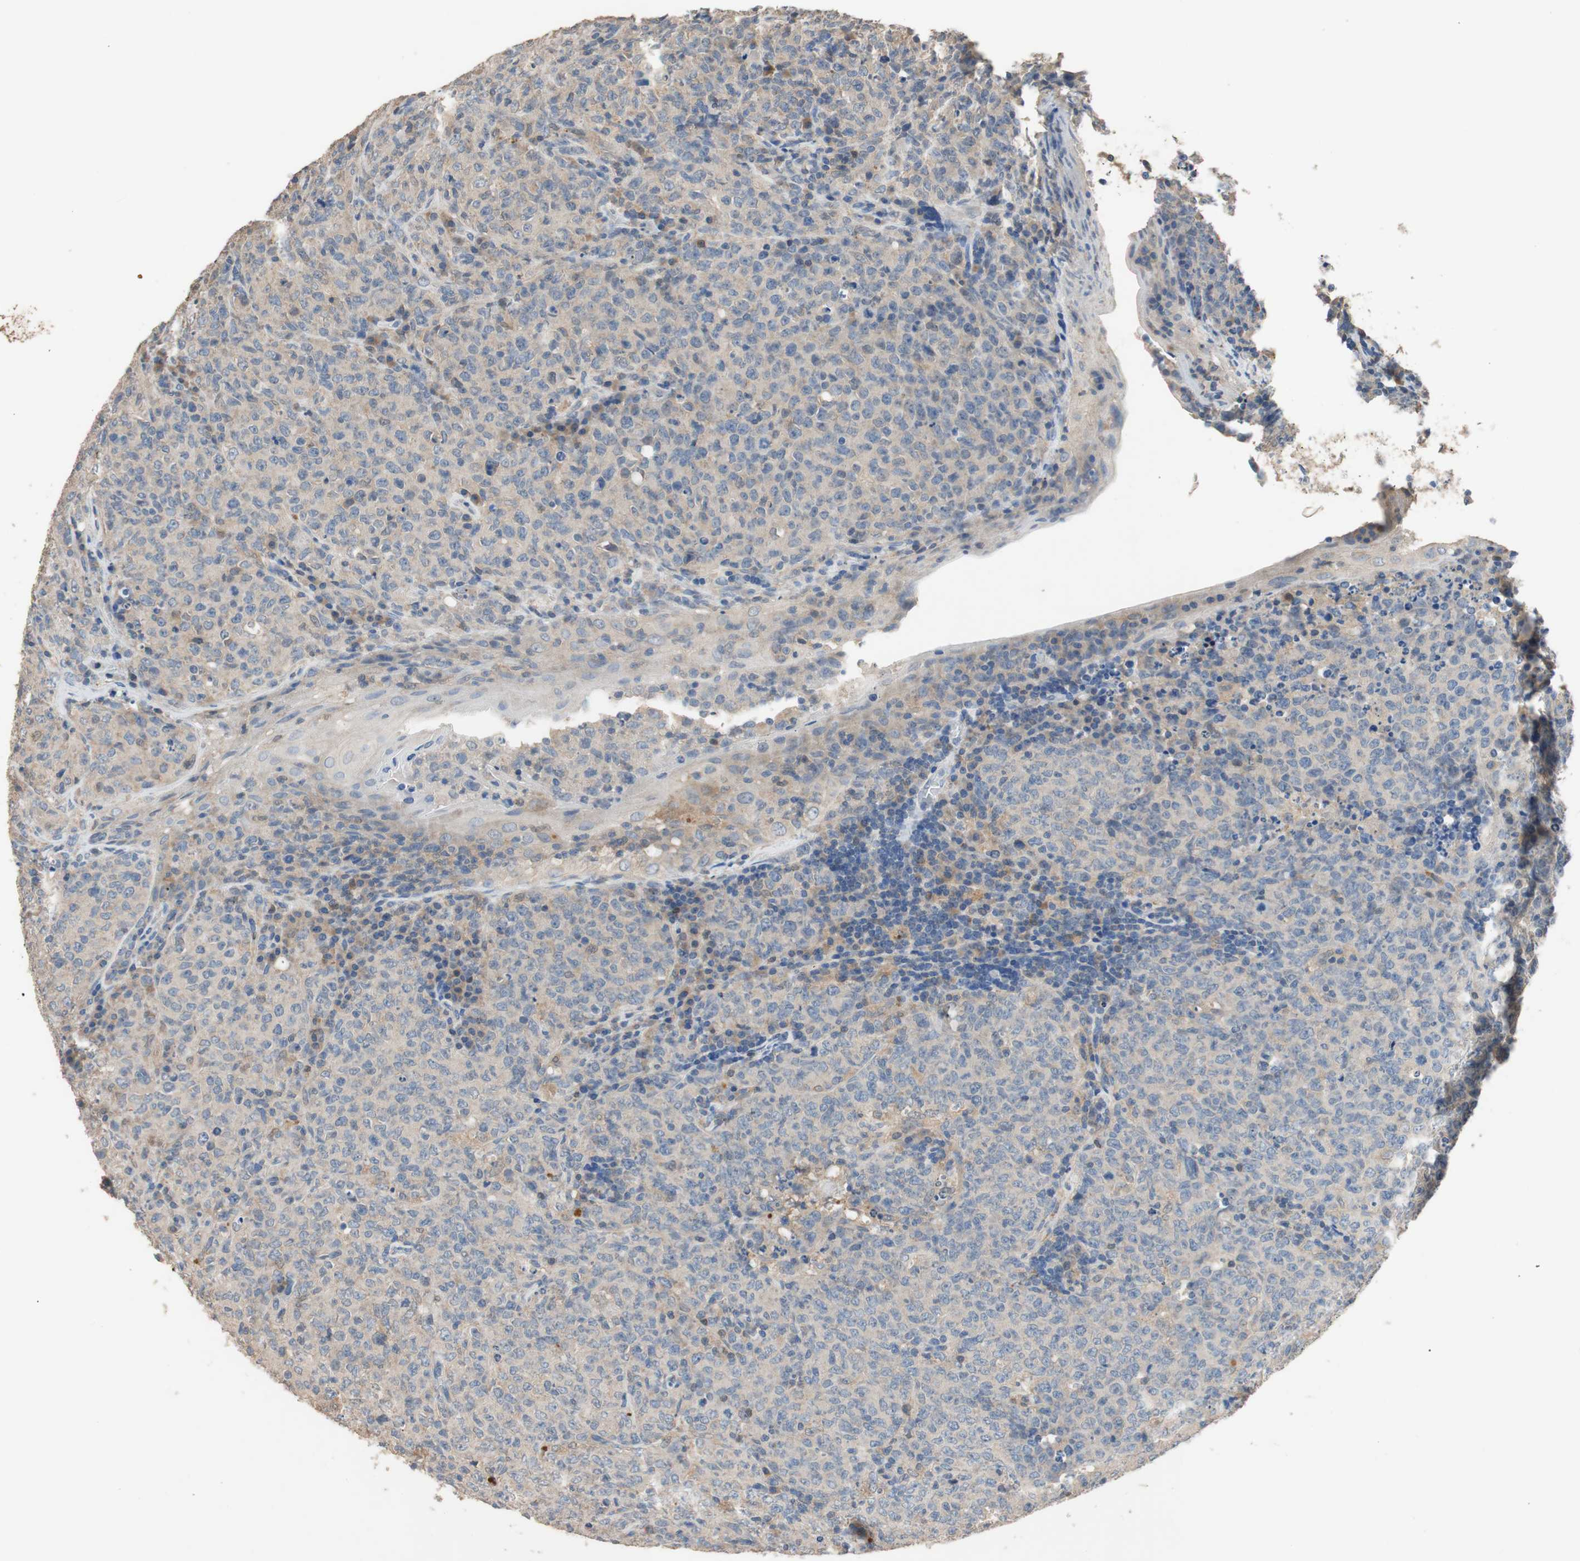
{"staining": {"intensity": "weak", "quantity": "25%-75%", "location": "cytoplasmic/membranous"}, "tissue": "lymphoma", "cell_type": "Tumor cells", "image_type": "cancer", "snomed": [{"axis": "morphology", "description": "Malignant lymphoma, non-Hodgkin's type, High grade"}, {"axis": "topography", "description": "Tonsil"}], "caption": "DAB (3,3'-diaminobenzidine) immunohistochemical staining of human high-grade malignant lymphoma, non-Hodgkin's type displays weak cytoplasmic/membranous protein positivity in approximately 25%-75% of tumor cells.", "gene": "ADAP1", "patient": {"sex": "female", "age": 36}}